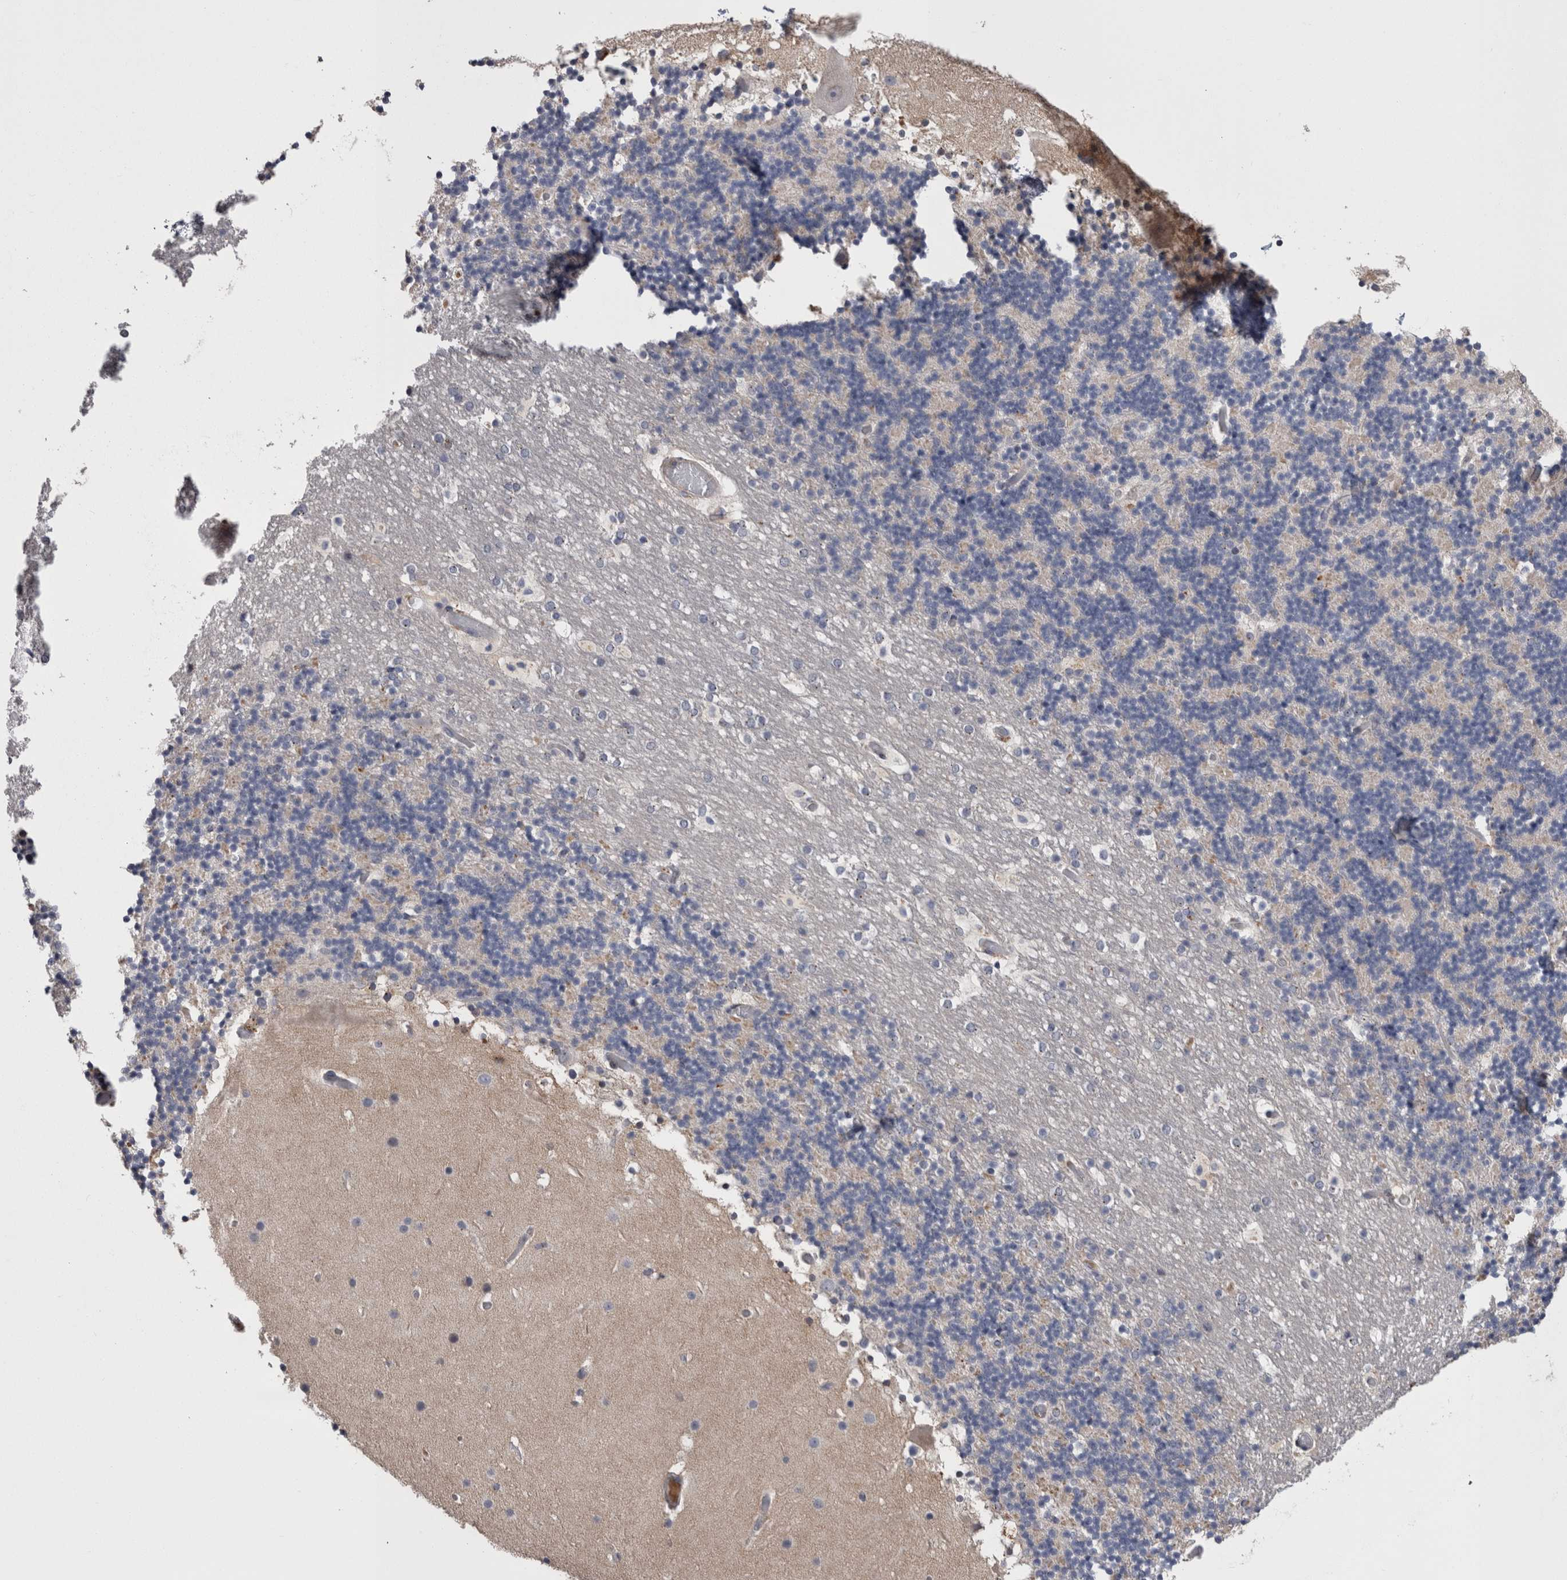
{"staining": {"intensity": "negative", "quantity": "none", "location": "none"}, "tissue": "cerebellum", "cell_type": "Cells in granular layer", "image_type": "normal", "snomed": [{"axis": "morphology", "description": "Normal tissue, NOS"}, {"axis": "topography", "description": "Cerebellum"}], "caption": "Human cerebellum stained for a protein using immunohistochemistry demonstrates no expression in cells in granular layer.", "gene": "STC1", "patient": {"sex": "male", "age": 57}}